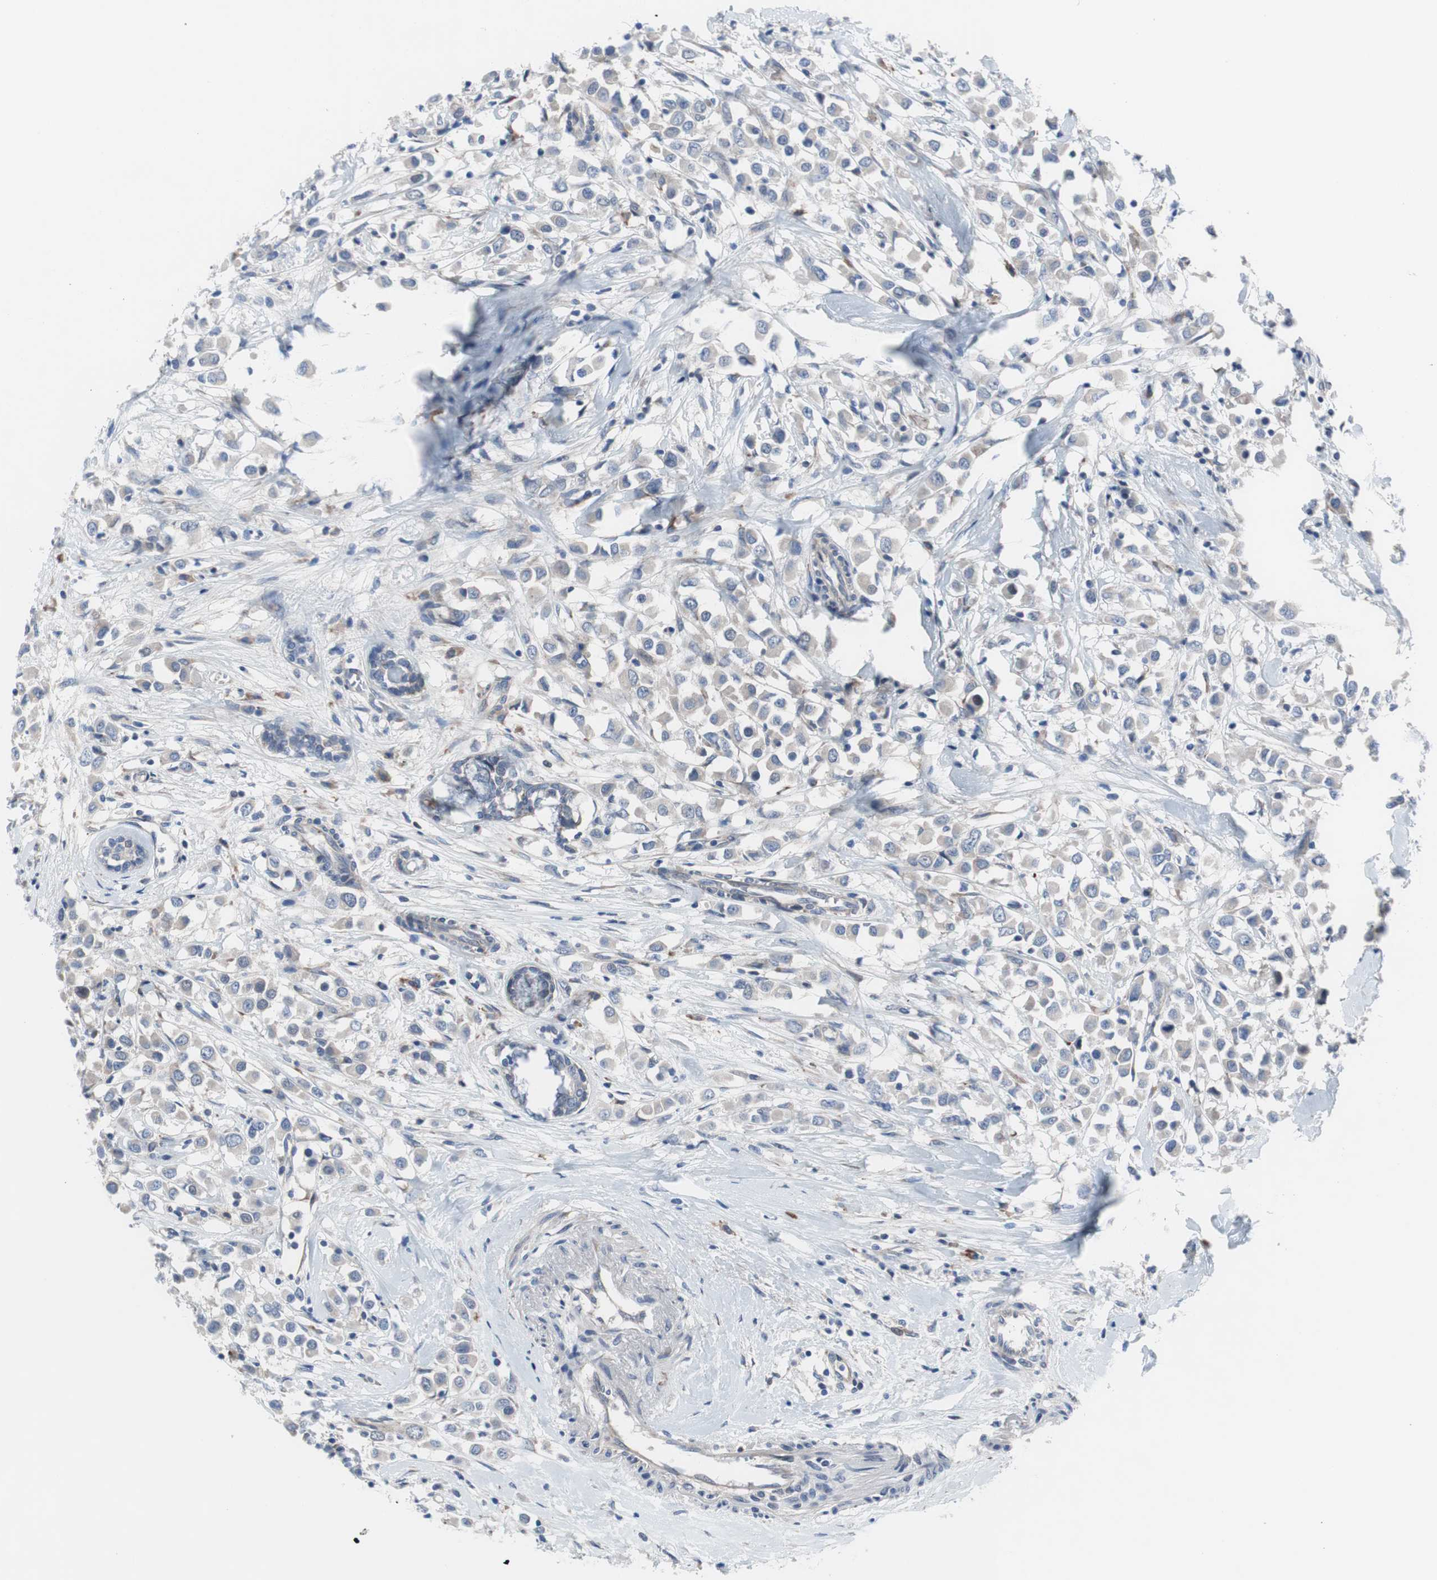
{"staining": {"intensity": "negative", "quantity": "none", "location": "none"}, "tissue": "breast cancer", "cell_type": "Tumor cells", "image_type": "cancer", "snomed": [{"axis": "morphology", "description": "Duct carcinoma"}, {"axis": "topography", "description": "Breast"}], "caption": "The image demonstrates no significant positivity in tumor cells of breast cancer (infiltrating ductal carcinoma). The staining is performed using DAB brown chromogen with nuclei counter-stained in using hematoxylin.", "gene": "KANSL1", "patient": {"sex": "female", "age": 61}}